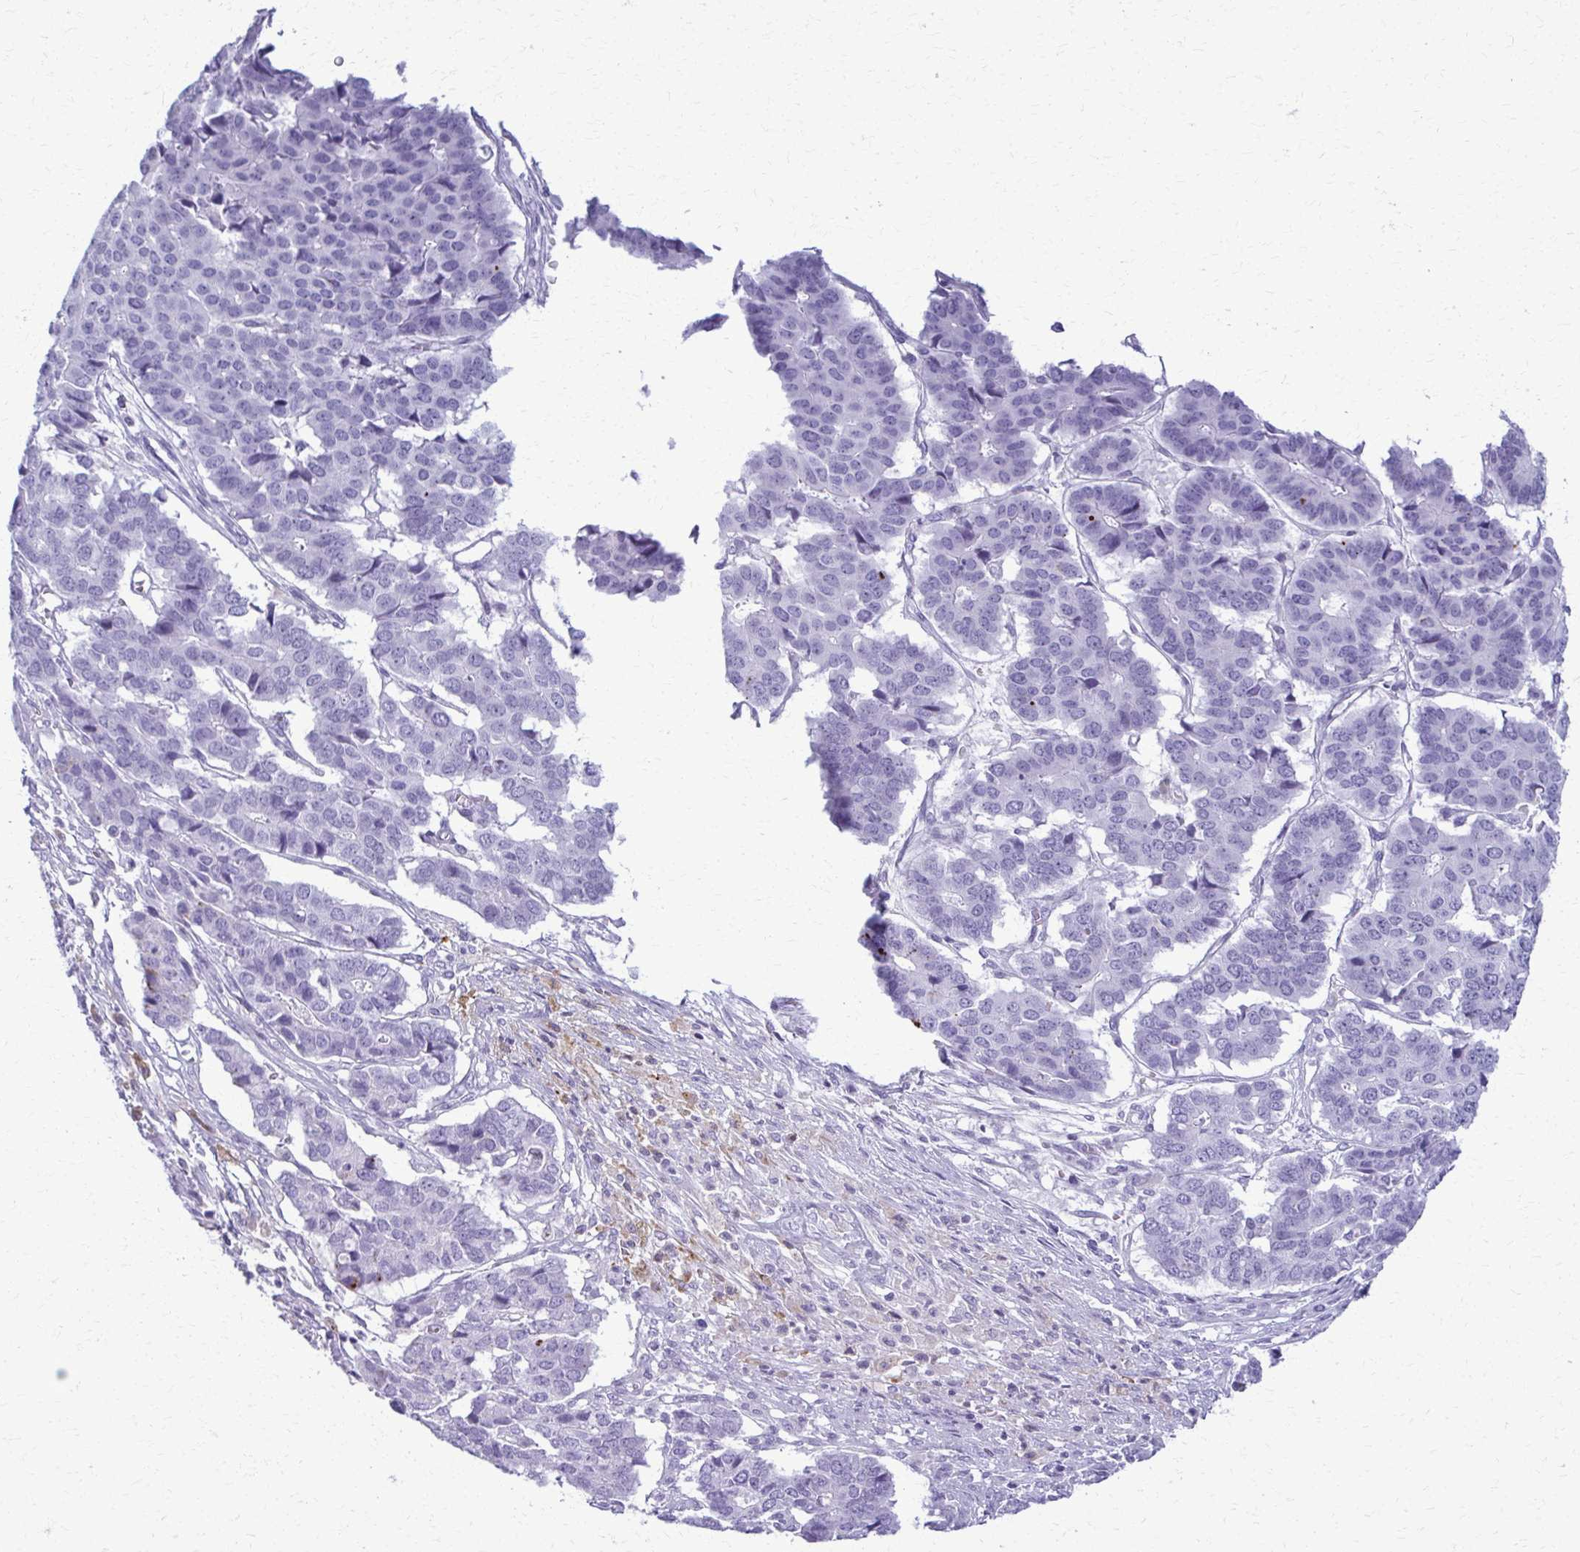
{"staining": {"intensity": "negative", "quantity": "none", "location": "none"}, "tissue": "pancreatic cancer", "cell_type": "Tumor cells", "image_type": "cancer", "snomed": [{"axis": "morphology", "description": "Adenocarcinoma, NOS"}, {"axis": "topography", "description": "Pancreas"}], "caption": "There is no significant expression in tumor cells of adenocarcinoma (pancreatic).", "gene": "ACSM2B", "patient": {"sex": "male", "age": 50}}